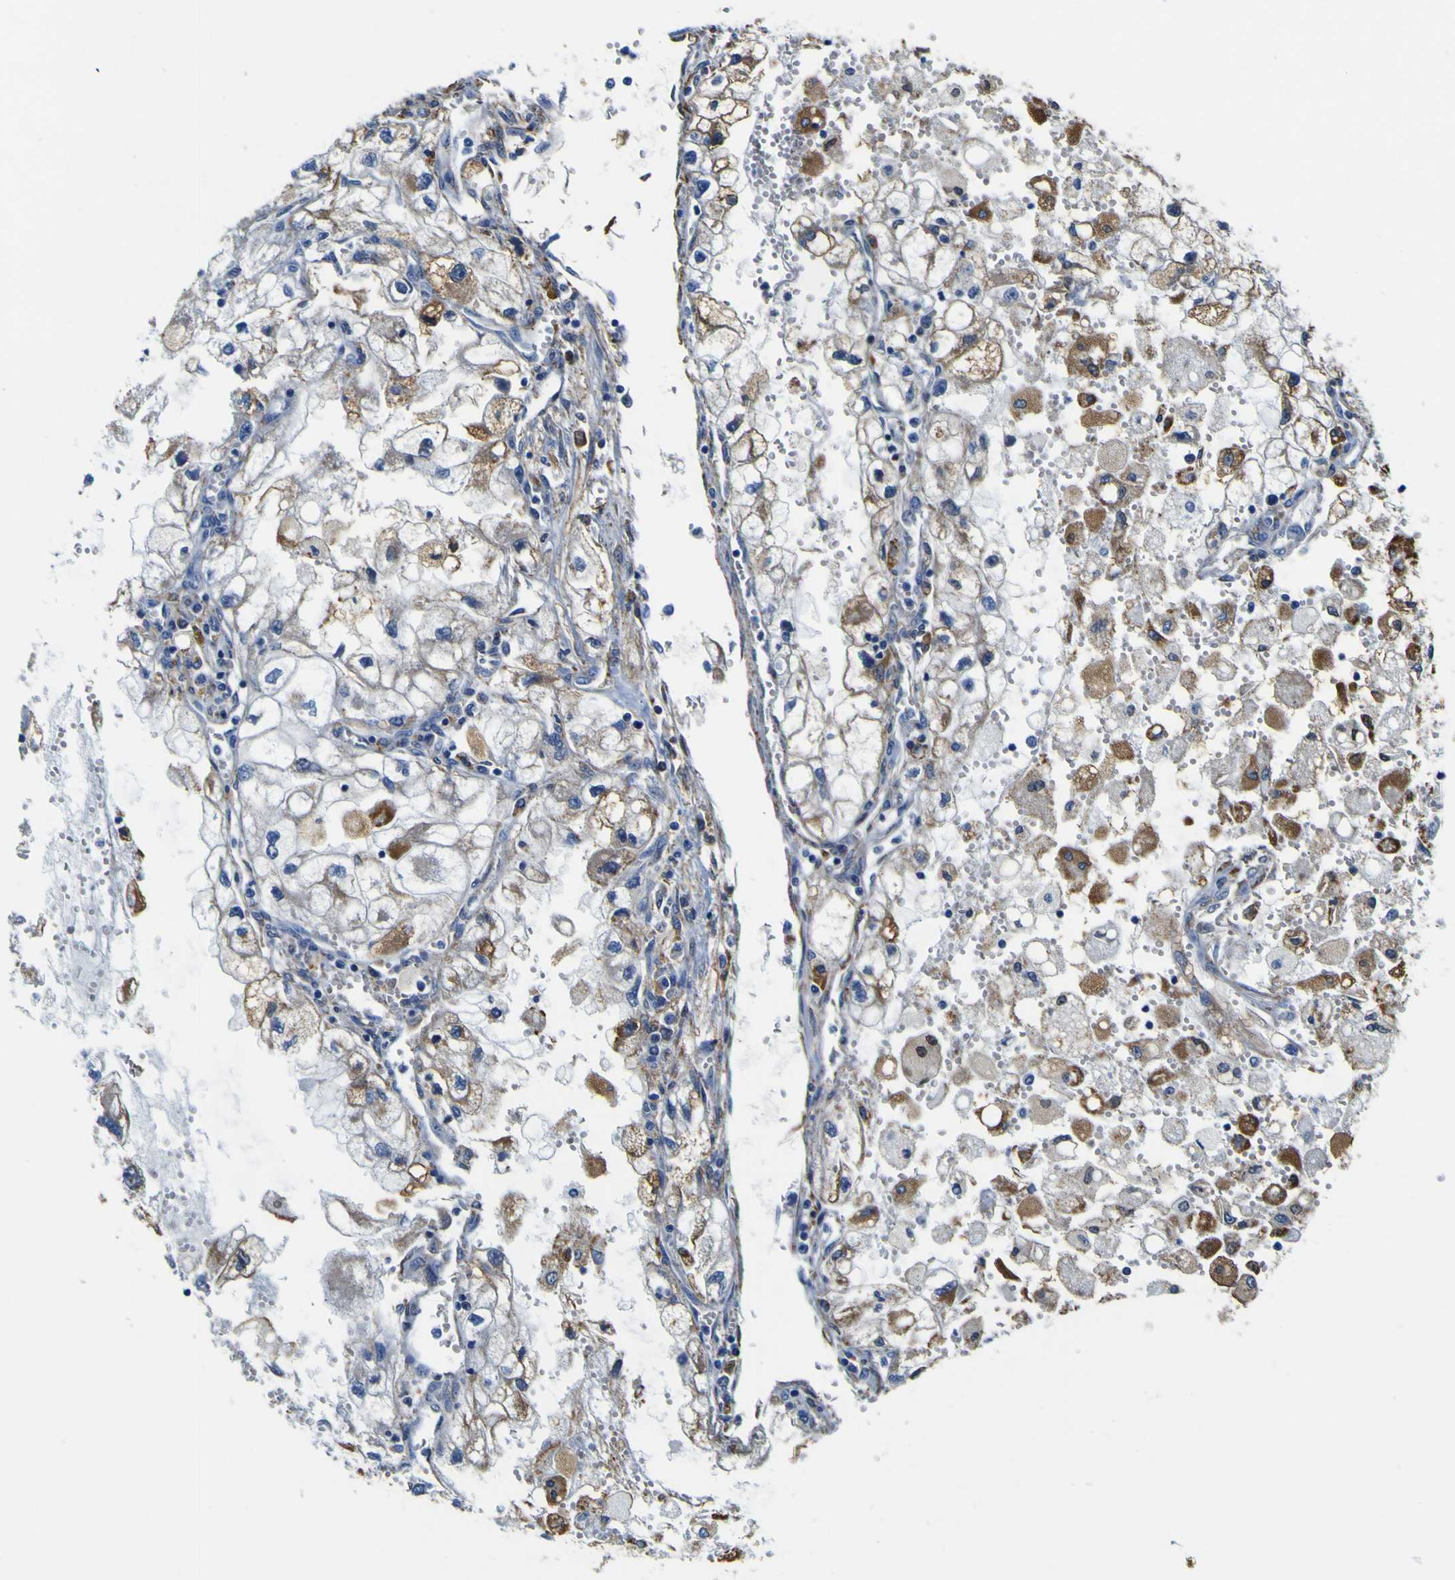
{"staining": {"intensity": "moderate", "quantity": "25%-75%", "location": "cytoplasmic/membranous"}, "tissue": "renal cancer", "cell_type": "Tumor cells", "image_type": "cancer", "snomed": [{"axis": "morphology", "description": "Adenocarcinoma, NOS"}, {"axis": "topography", "description": "Kidney"}], "caption": "Immunohistochemistry staining of renal adenocarcinoma, which reveals medium levels of moderate cytoplasmic/membranous staining in about 25%-75% of tumor cells indicating moderate cytoplasmic/membranous protein positivity. The staining was performed using DAB (brown) for protein detection and nuclei were counterstained in hematoxylin (blue).", "gene": "PXDN", "patient": {"sex": "female", "age": 70}}